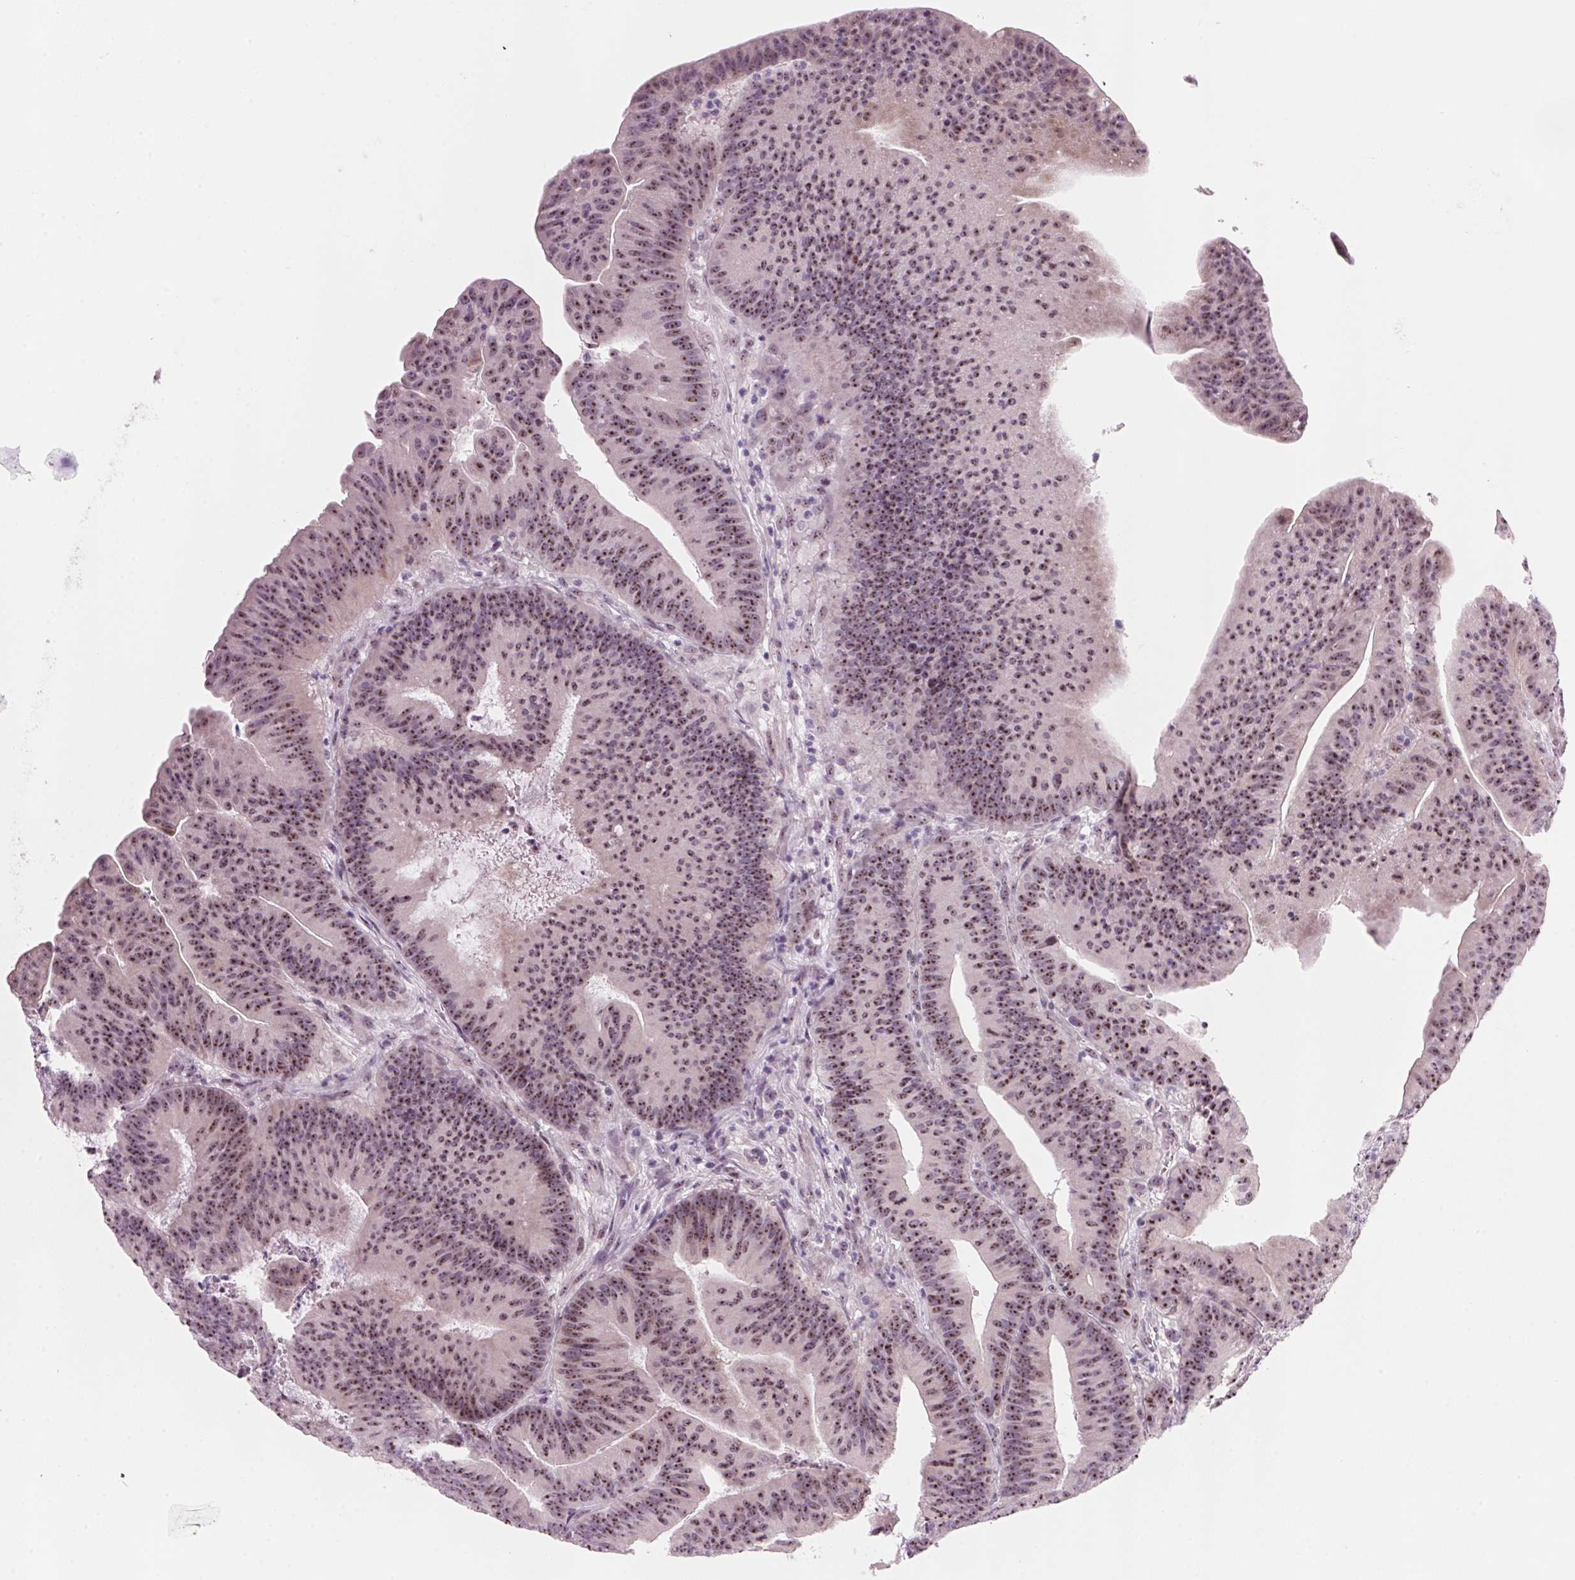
{"staining": {"intensity": "moderate", "quantity": ">75%", "location": "nuclear"}, "tissue": "colorectal cancer", "cell_type": "Tumor cells", "image_type": "cancer", "snomed": [{"axis": "morphology", "description": "Adenocarcinoma, NOS"}, {"axis": "topography", "description": "Colon"}], "caption": "Colorectal adenocarcinoma stained for a protein (brown) reveals moderate nuclear positive positivity in about >75% of tumor cells.", "gene": "DNTTIP2", "patient": {"sex": "female", "age": 78}}